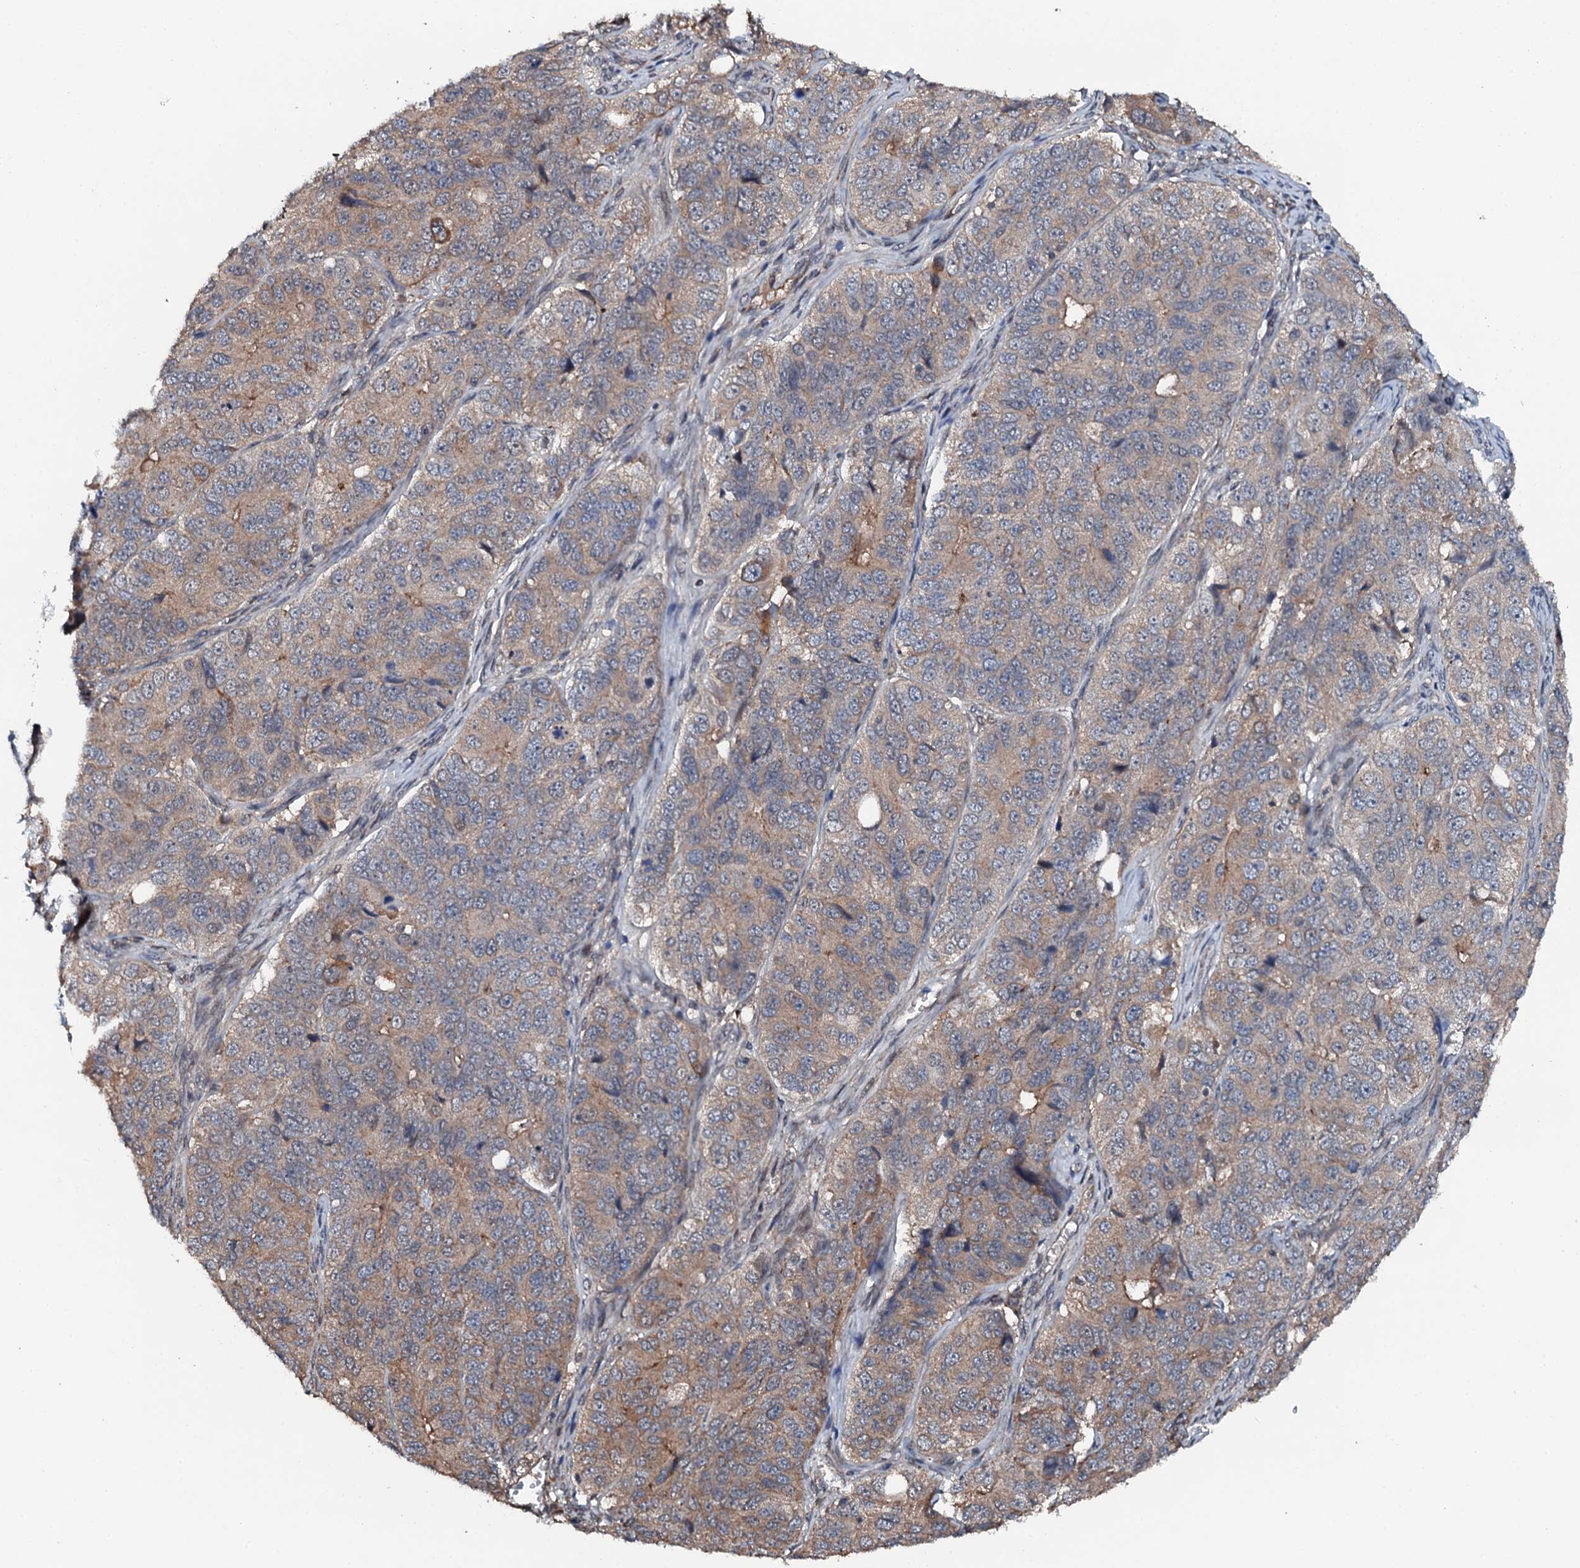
{"staining": {"intensity": "weak", "quantity": "25%-75%", "location": "cytoplasmic/membranous"}, "tissue": "ovarian cancer", "cell_type": "Tumor cells", "image_type": "cancer", "snomed": [{"axis": "morphology", "description": "Carcinoma, endometroid"}, {"axis": "topography", "description": "Ovary"}], "caption": "Immunohistochemical staining of human ovarian cancer reveals low levels of weak cytoplasmic/membranous staining in about 25%-75% of tumor cells. (DAB (3,3'-diaminobenzidine) IHC with brightfield microscopy, high magnification).", "gene": "FLYWCH1", "patient": {"sex": "female", "age": 51}}